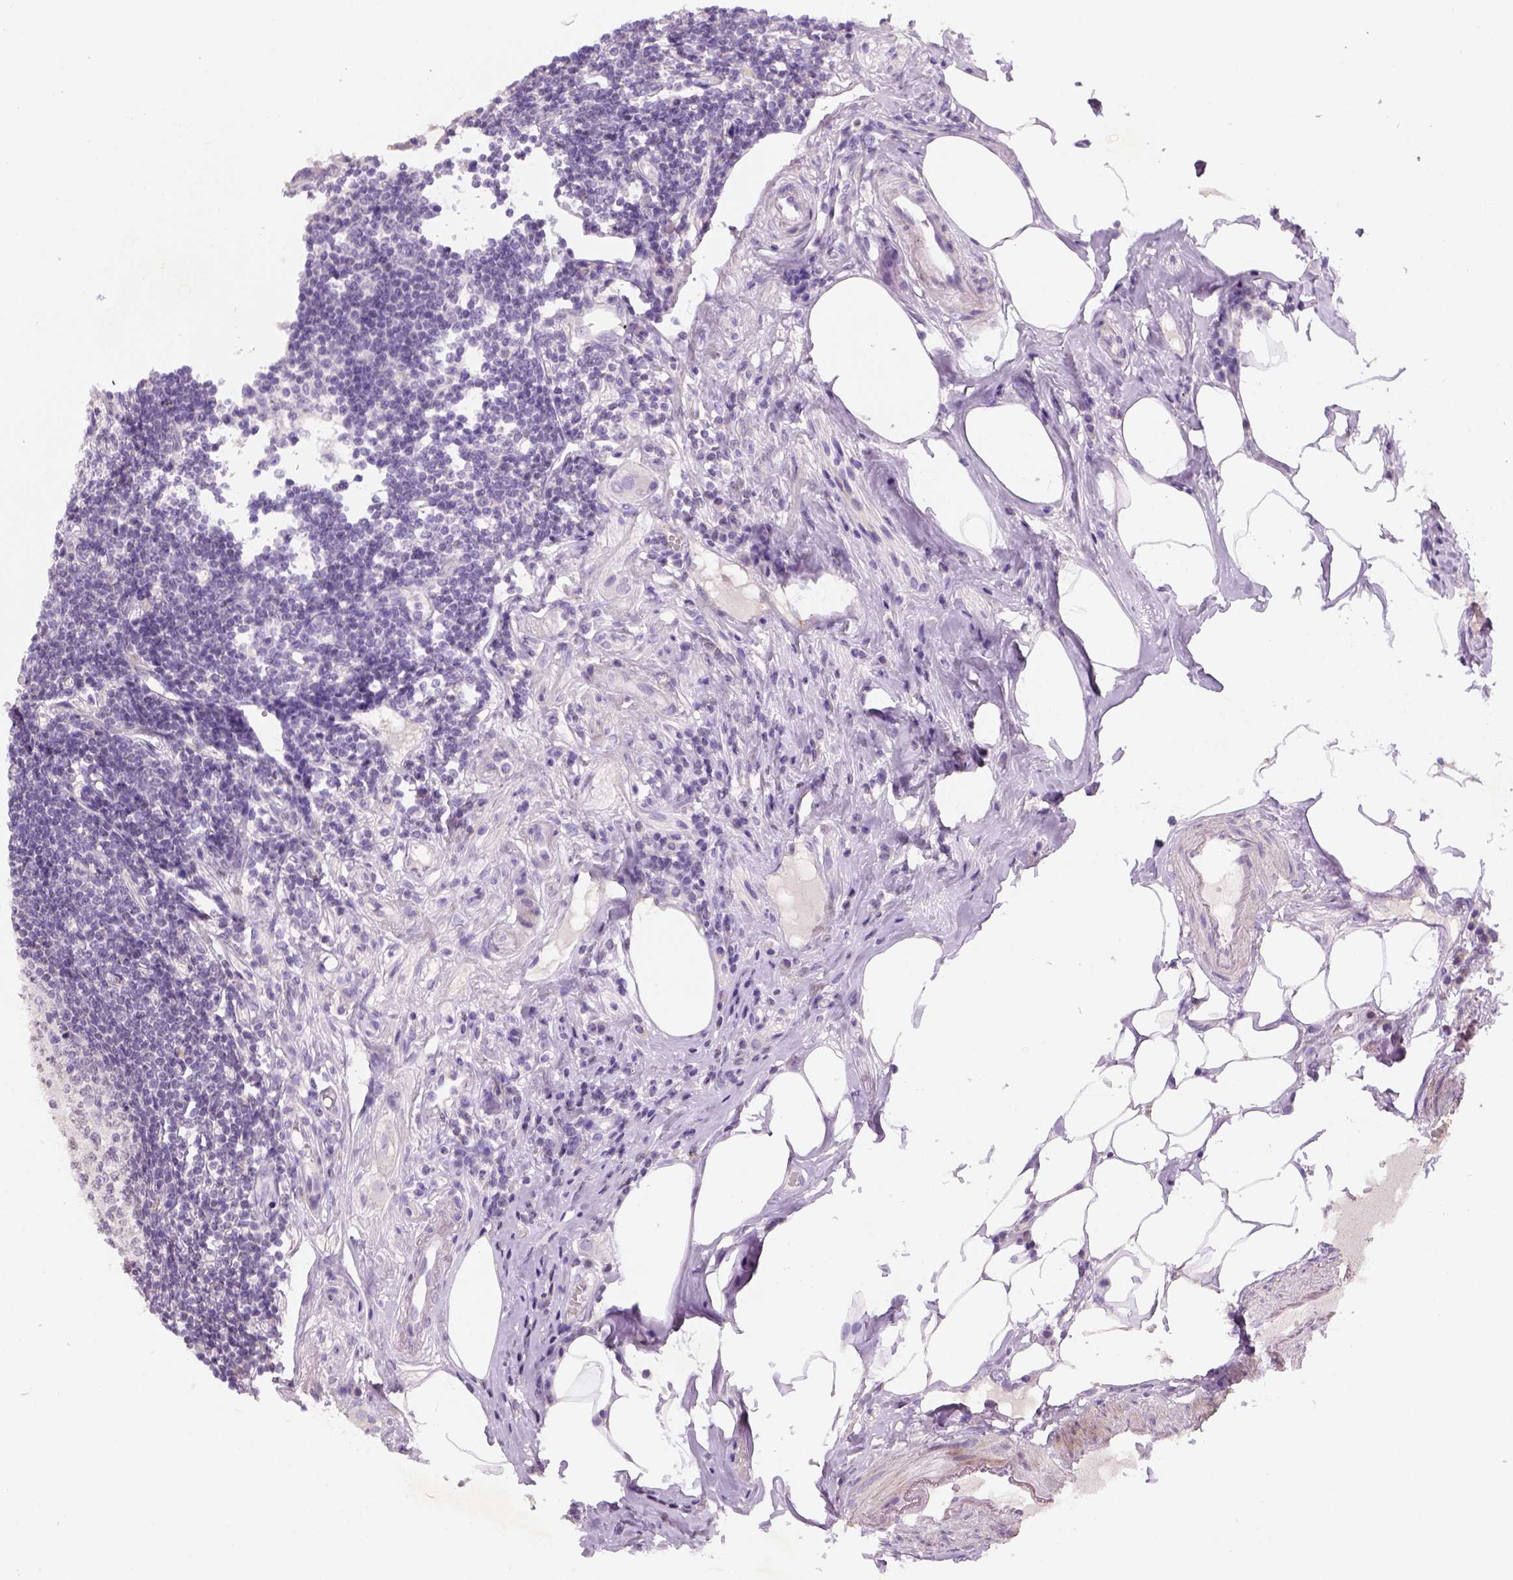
{"staining": {"intensity": "moderate", "quantity": ">75%", "location": "cytoplasmic/membranous"}, "tissue": "appendix", "cell_type": "Glandular cells", "image_type": "normal", "snomed": [{"axis": "morphology", "description": "Normal tissue, NOS"}, {"axis": "topography", "description": "Appendix"}], "caption": "IHC photomicrograph of benign human appendix stained for a protein (brown), which exhibits medium levels of moderate cytoplasmic/membranous staining in about >75% of glandular cells.", "gene": "NUDT6", "patient": {"sex": "female", "age": 57}}